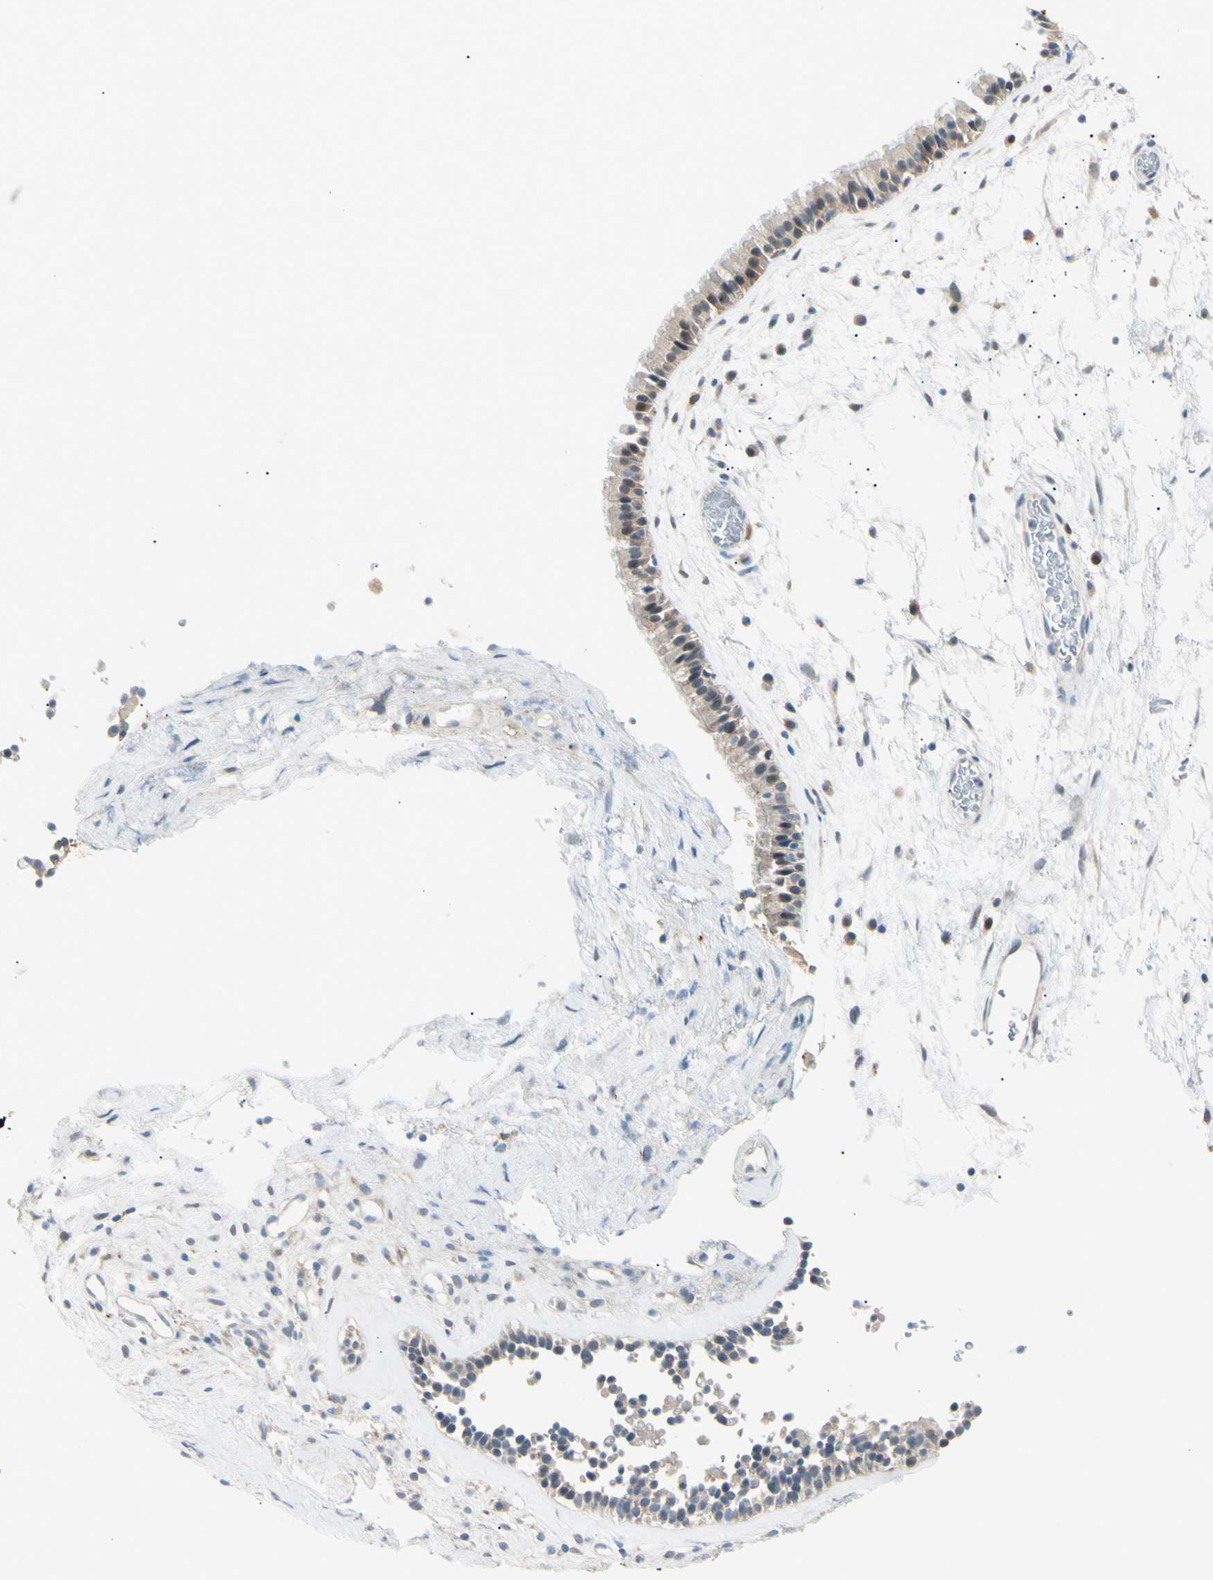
{"staining": {"intensity": "weak", "quantity": "25%-75%", "location": "cytoplasmic/membranous"}, "tissue": "nasopharynx", "cell_type": "Respiratory epithelial cells", "image_type": "normal", "snomed": [{"axis": "morphology", "description": "Normal tissue, NOS"}, {"axis": "morphology", "description": "Inflammation, NOS"}, {"axis": "topography", "description": "Nasopharynx"}], "caption": "Weak cytoplasmic/membranous protein staining is identified in about 25%-75% of respiratory epithelial cells in nasopharynx.", "gene": "LHPP", "patient": {"sex": "male", "age": 48}}